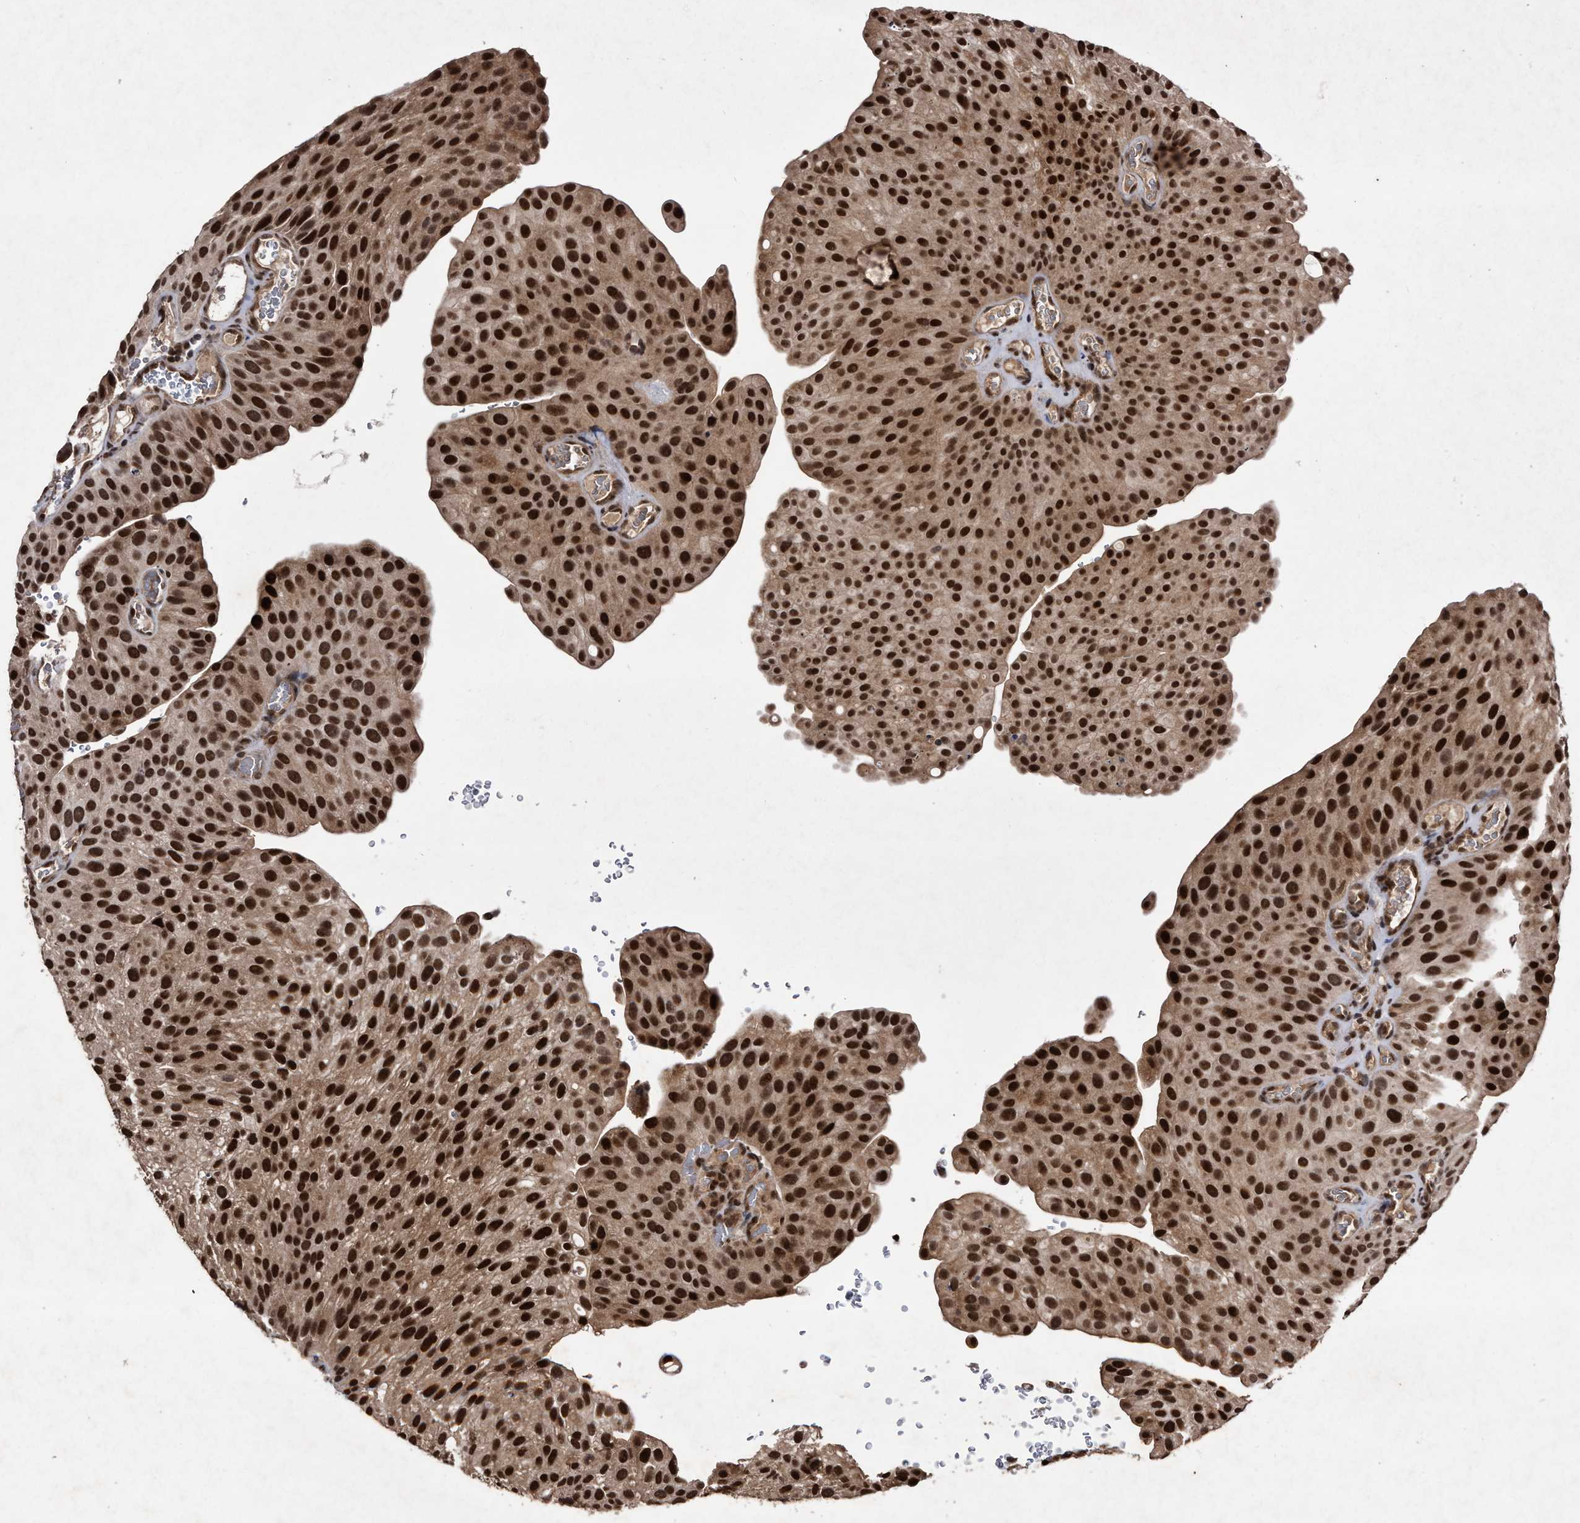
{"staining": {"intensity": "strong", "quantity": ">75%", "location": "nuclear"}, "tissue": "urothelial cancer", "cell_type": "Tumor cells", "image_type": "cancer", "snomed": [{"axis": "morphology", "description": "Urothelial carcinoma, Low grade"}, {"axis": "topography", "description": "Smooth muscle"}, {"axis": "topography", "description": "Urinary bladder"}], "caption": "Strong nuclear protein staining is seen in about >75% of tumor cells in urothelial carcinoma (low-grade).", "gene": "RAD23B", "patient": {"sex": "male", "age": 60}}